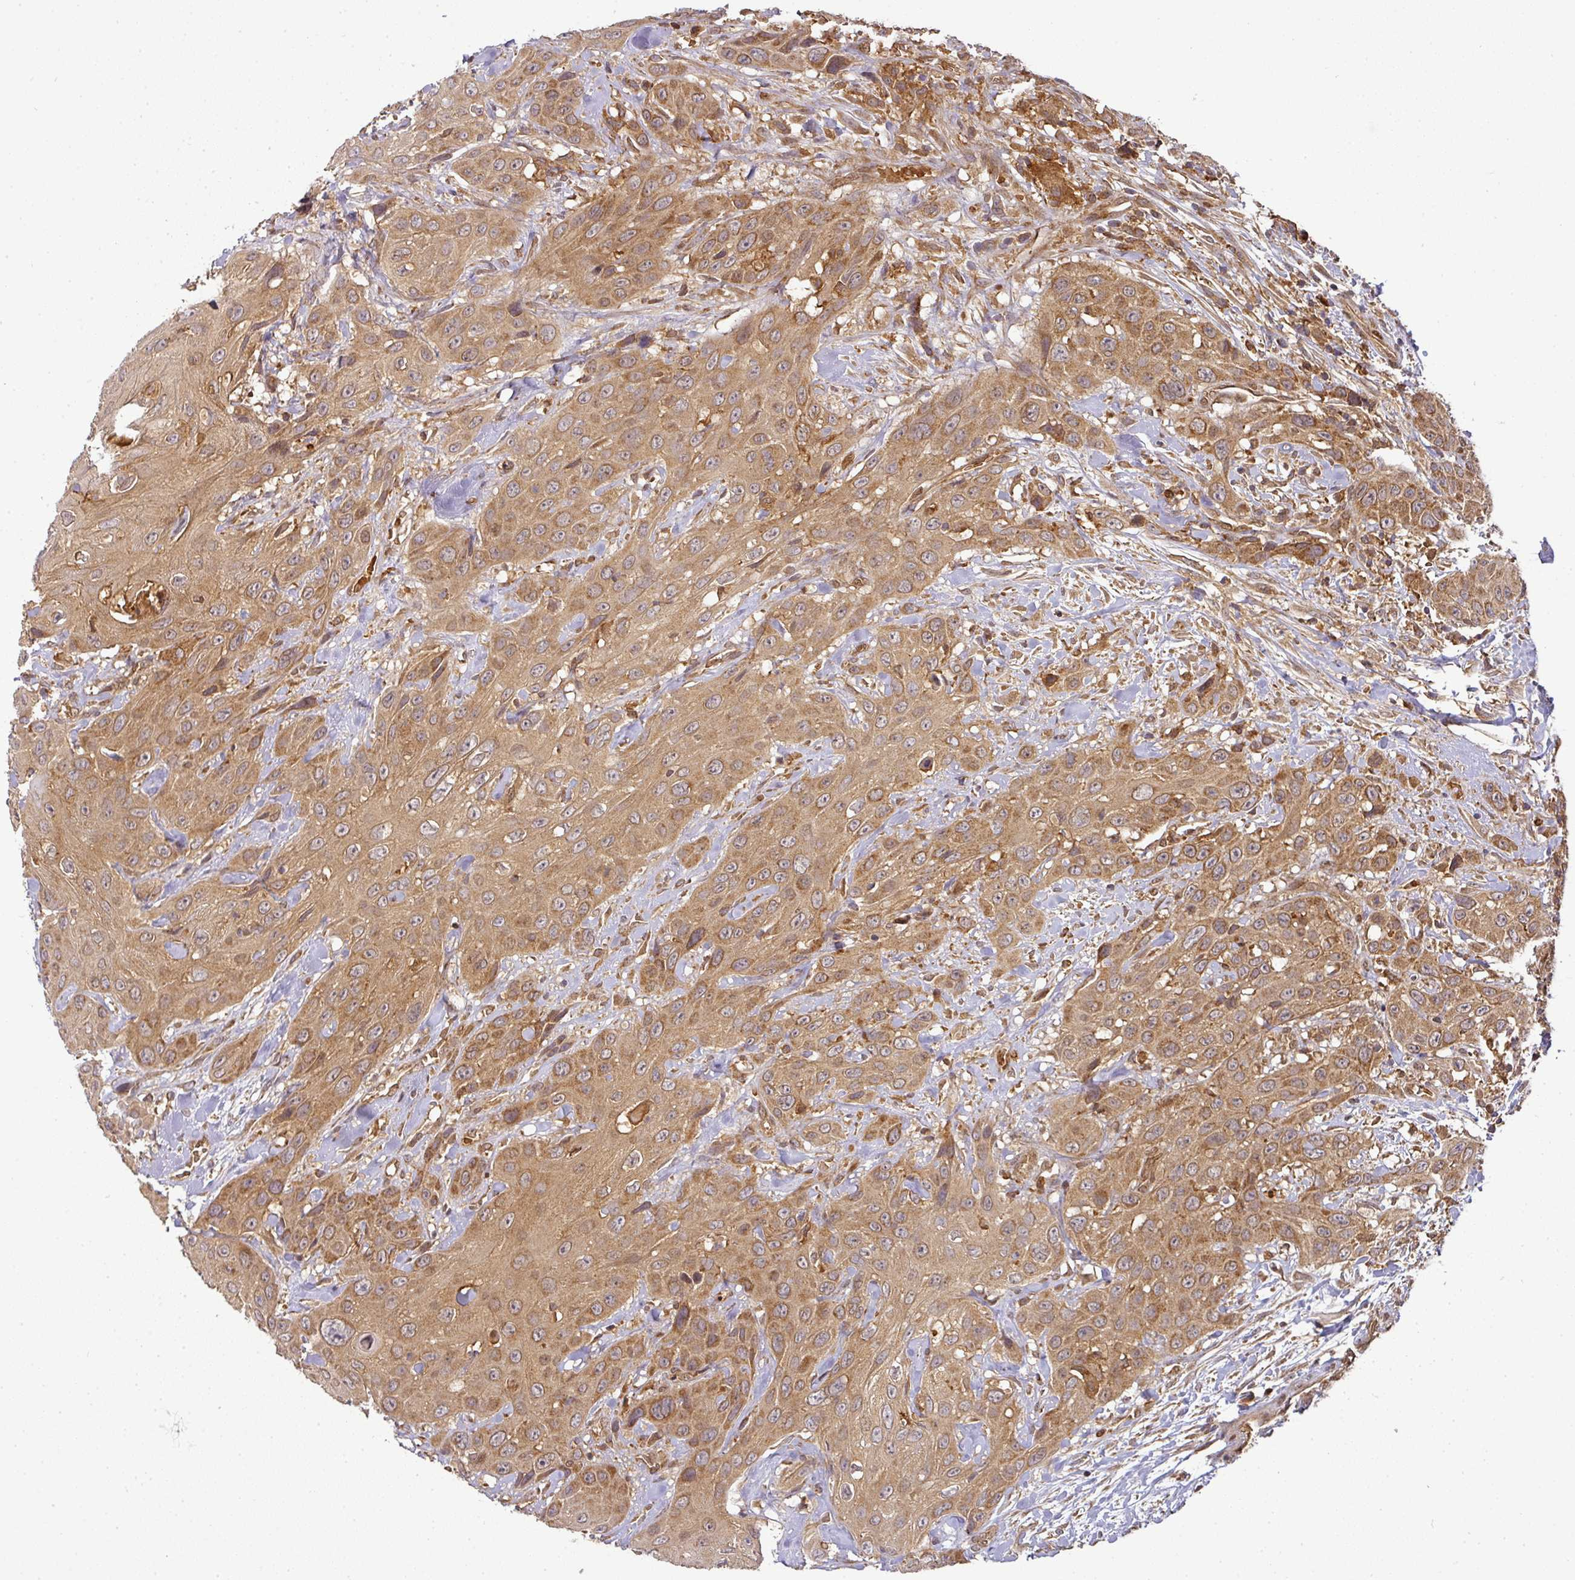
{"staining": {"intensity": "moderate", "quantity": ">75%", "location": "cytoplasmic/membranous"}, "tissue": "head and neck cancer", "cell_type": "Tumor cells", "image_type": "cancer", "snomed": [{"axis": "morphology", "description": "Squamous cell carcinoma, NOS"}, {"axis": "topography", "description": "Head-Neck"}], "caption": "Tumor cells reveal medium levels of moderate cytoplasmic/membranous staining in about >75% of cells in squamous cell carcinoma (head and neck). (DAB (3,3'-diaminobenzidine) IHC with brightfield microscopy, high magnification).", "gene": "MALSU1", "patient": {"sex": "male", "age": 81}}